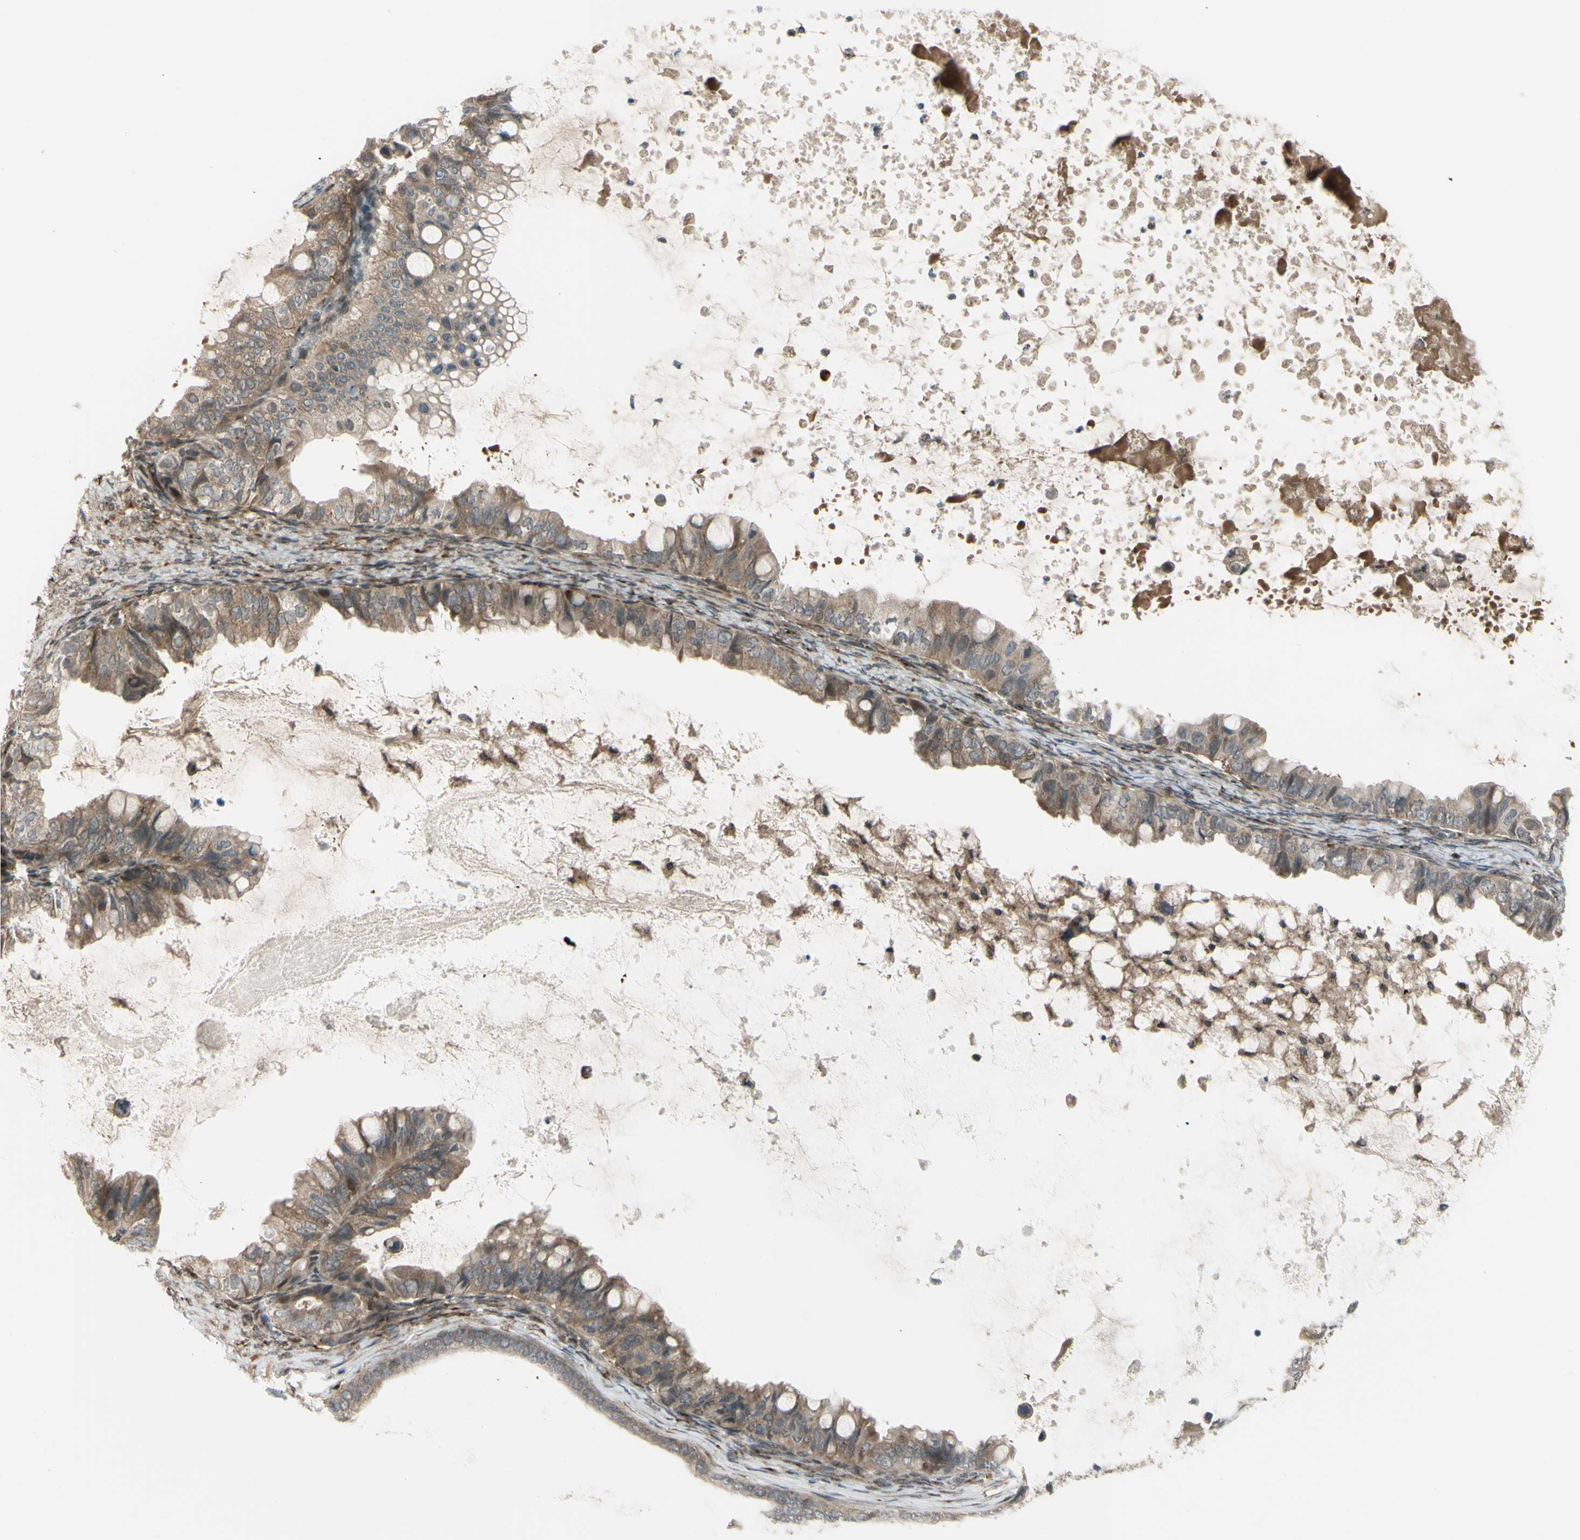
{"staining": {"intensity": "weak", "quantity": "25%-75%", "location": "cytoplasmic/membranous"}, "tissue": "ovarian cancer", "cell_type": "Tumor cells", "image_type": "cancer", "snomed": [{"axis": "morphology", "description": "Cystadenocarcinoma, mucinous, NOS"}, {"axis": "topography", "description": "Ovary"}], "caption": "Protein analysis of ovarian cancer tissue displays weak cytoplasmic/membranous staining in about 25%-75% of tumor cells. The protein of interest is shown in brown color, while the nuclei are stained blue.", "gene": "FLII", "patient": {"sex": "female", "age": 80}}